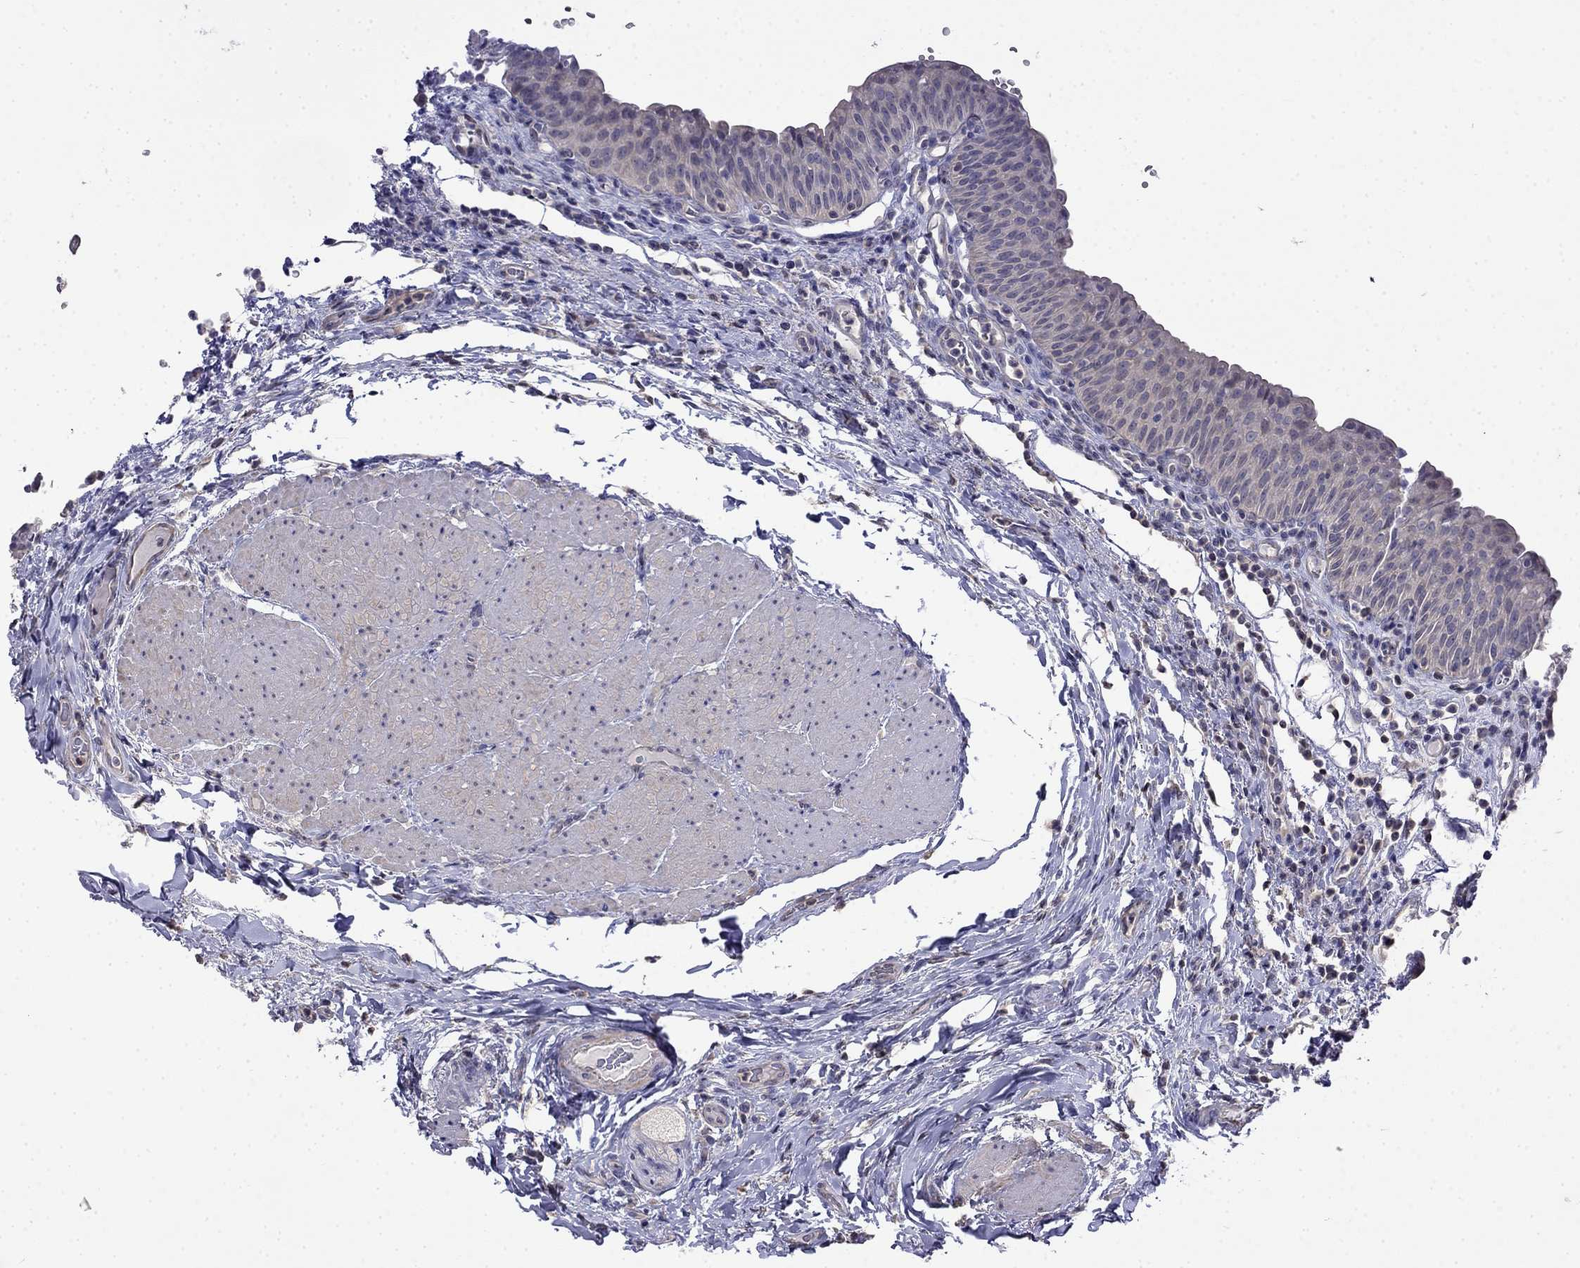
{"staining": {"intensity": "negative", "quantity": "none", "location": "none"}, "tissue": "urinary bladder", "cell_type": "Urothelial cells", "image_type": "normal", "snomed": [{"axis": "morphology", "description": "Normal tissue, NOS"}, {"axis": "topography", "description": "Urinary bladder"}], "caption": "Immunohistochemical staining of normal human urinary bladder reveals no significant staining in urothelial cells. (IHC, brightfield microscopy, high magnification).", "gene": "GUCA1B", "patient": {"sex": "male", "age": 66}}